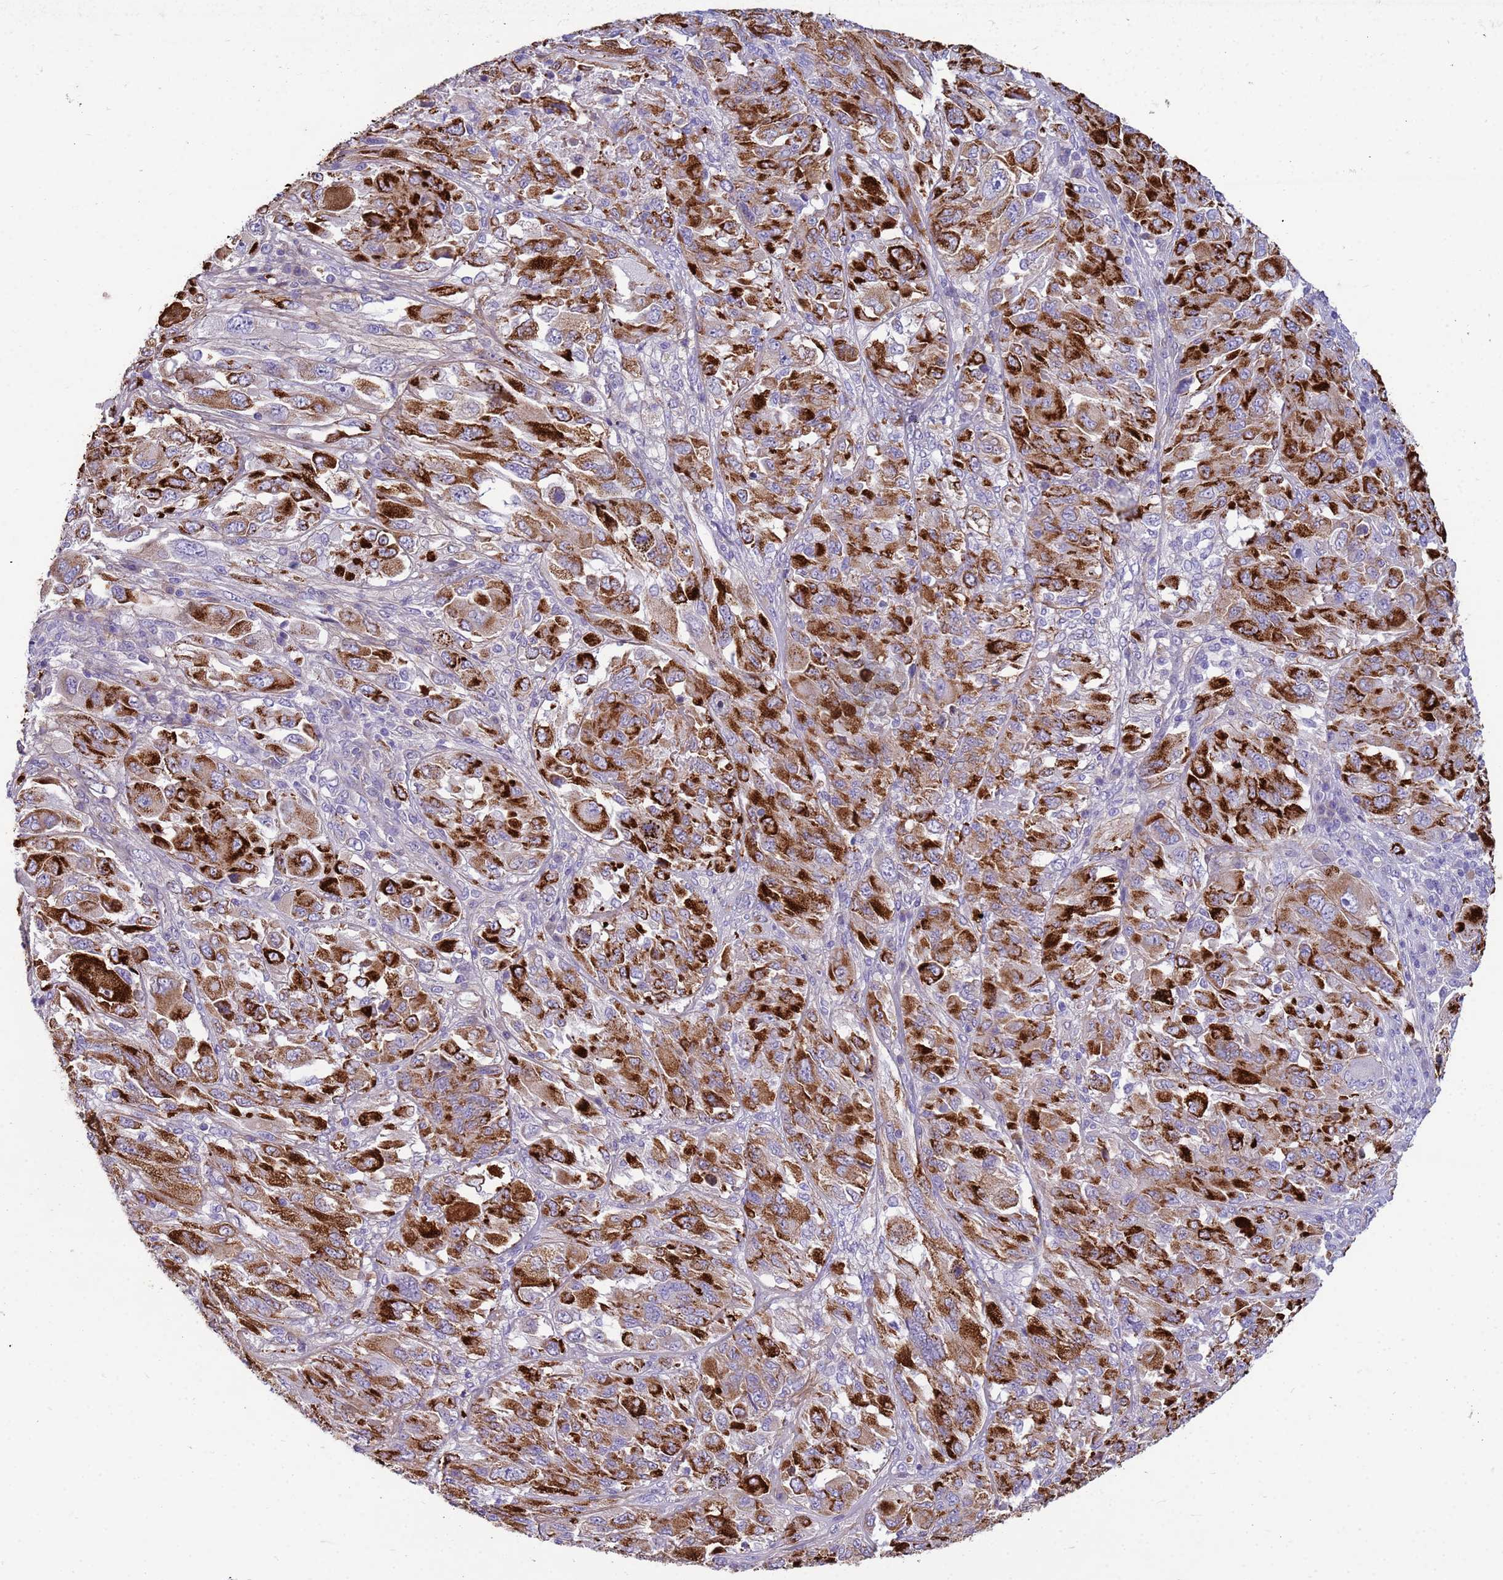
{"staining": {"intensity": "strong", "quantity": ">75%", "location": "cytoplasmic/membranous"}, "tissue": "melanoma", "cell_type": "Tumor cells", "image_type": "cancer", "snomed": [{"axis": "morphology", "description": "Malignant melanoma, NOS"}, {"axis": "topography", "description": "Skin"}], "caption": "Human malignant melanoma stained for a protein (brown) exhibits strong cytoplasmic/membranous positive positivity in approximately >75% of tumor cells.", "gene": "P2RX7", "patient": {"sex": "female", "age": 91}}